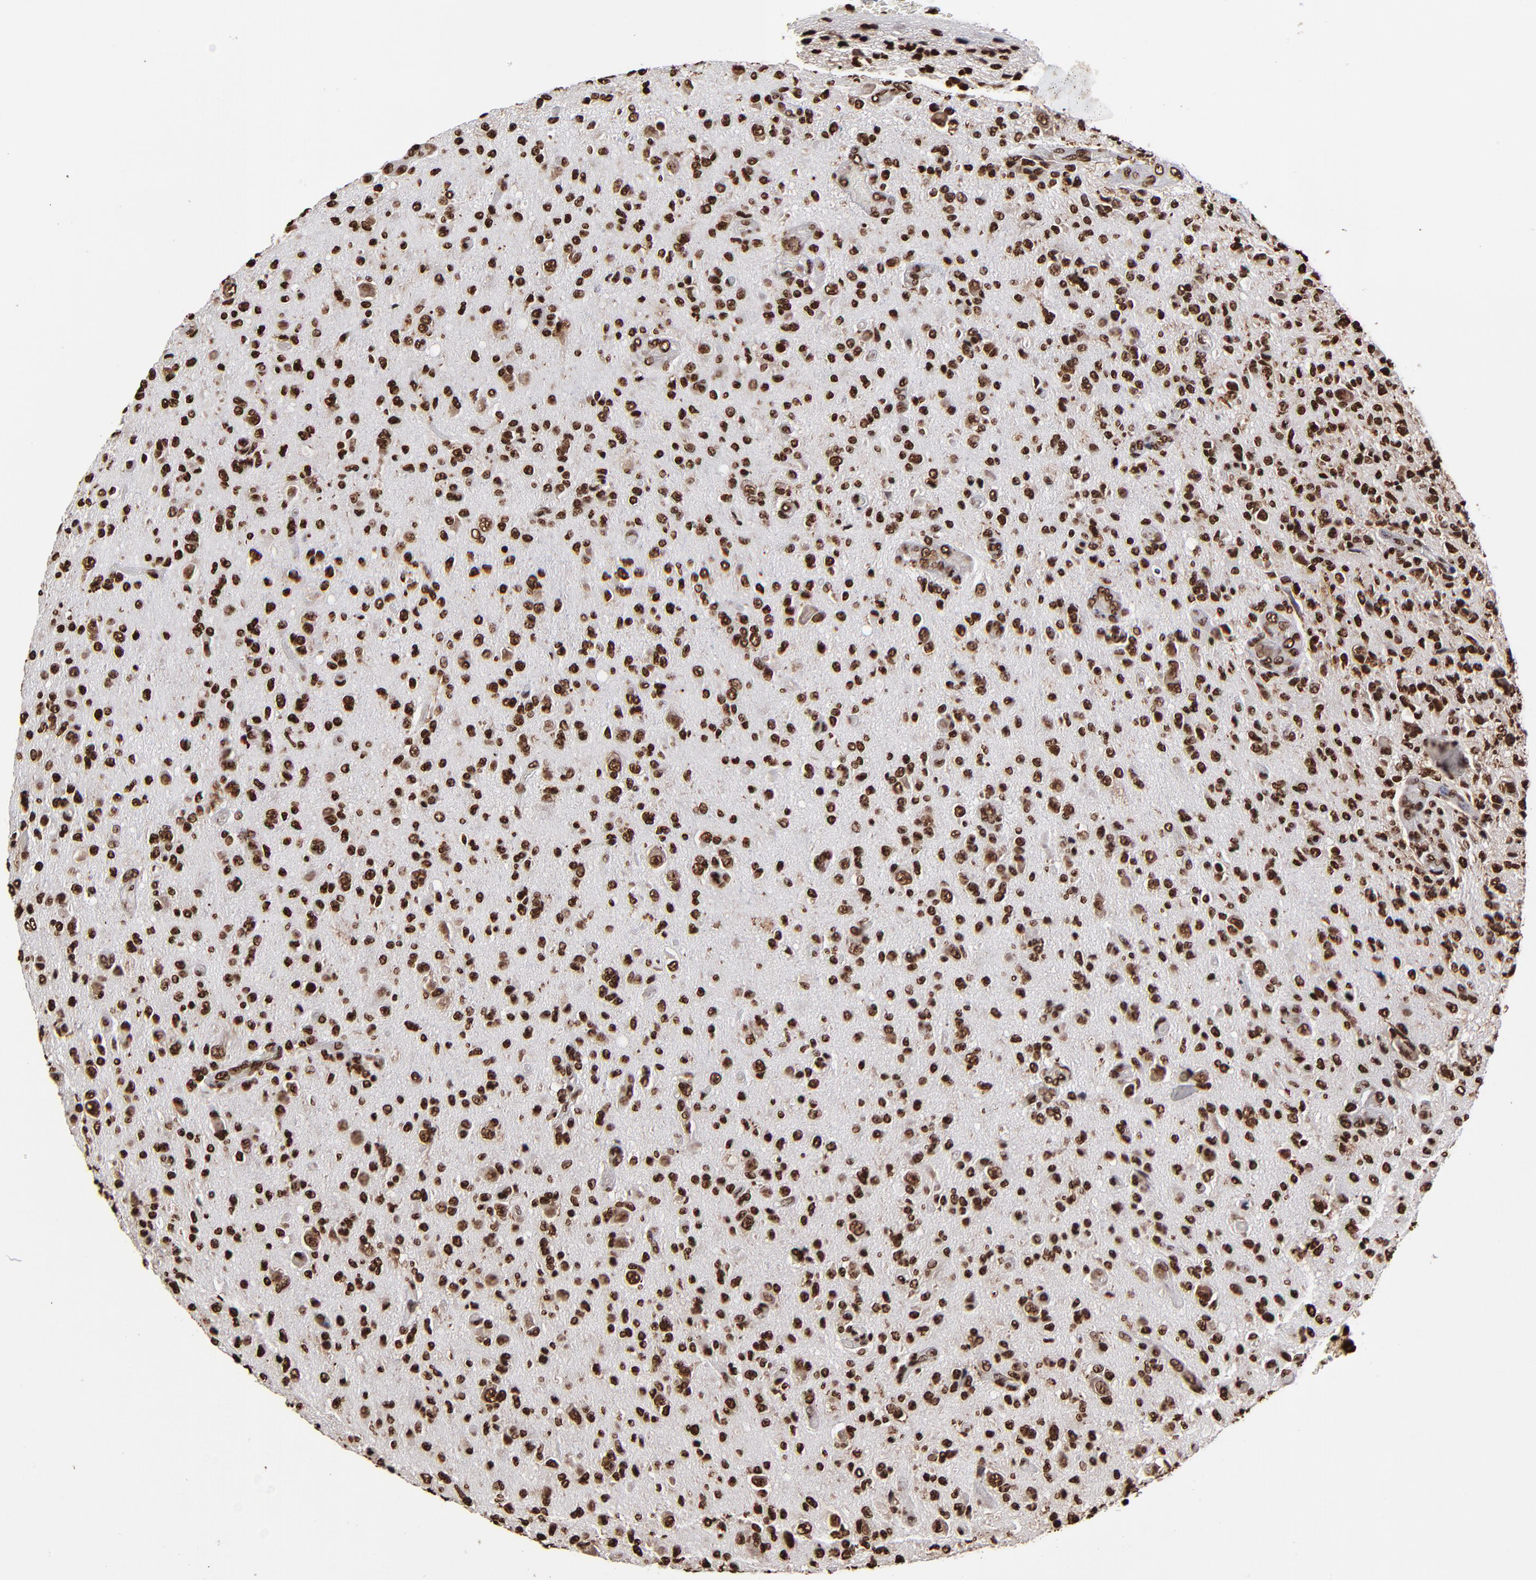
{"staining": {"intensity": "strong", "quantity": ">75%", "location": "nuclear"}, "tissue": "glioma", "cell_type": "Tumor cells", "image_type": "cancer", "snomed": [{"axis": "morphology", "description": "Glioma, malignant, High grade"}, {"axis": "topography", "description": "Brain"}], "caption": "Malignant glioma (high-grade) stained with DAB IHC demonstrates high levels of strong nuclear expression in approximately >75% of tumor cells. The staining is performed using DAB brown chromogen to label protein expression. The nuclei are counter-stained blue using hematoxylin.", "gene": "ZNF544", "patient": {"sex": "male", "age": 36}}